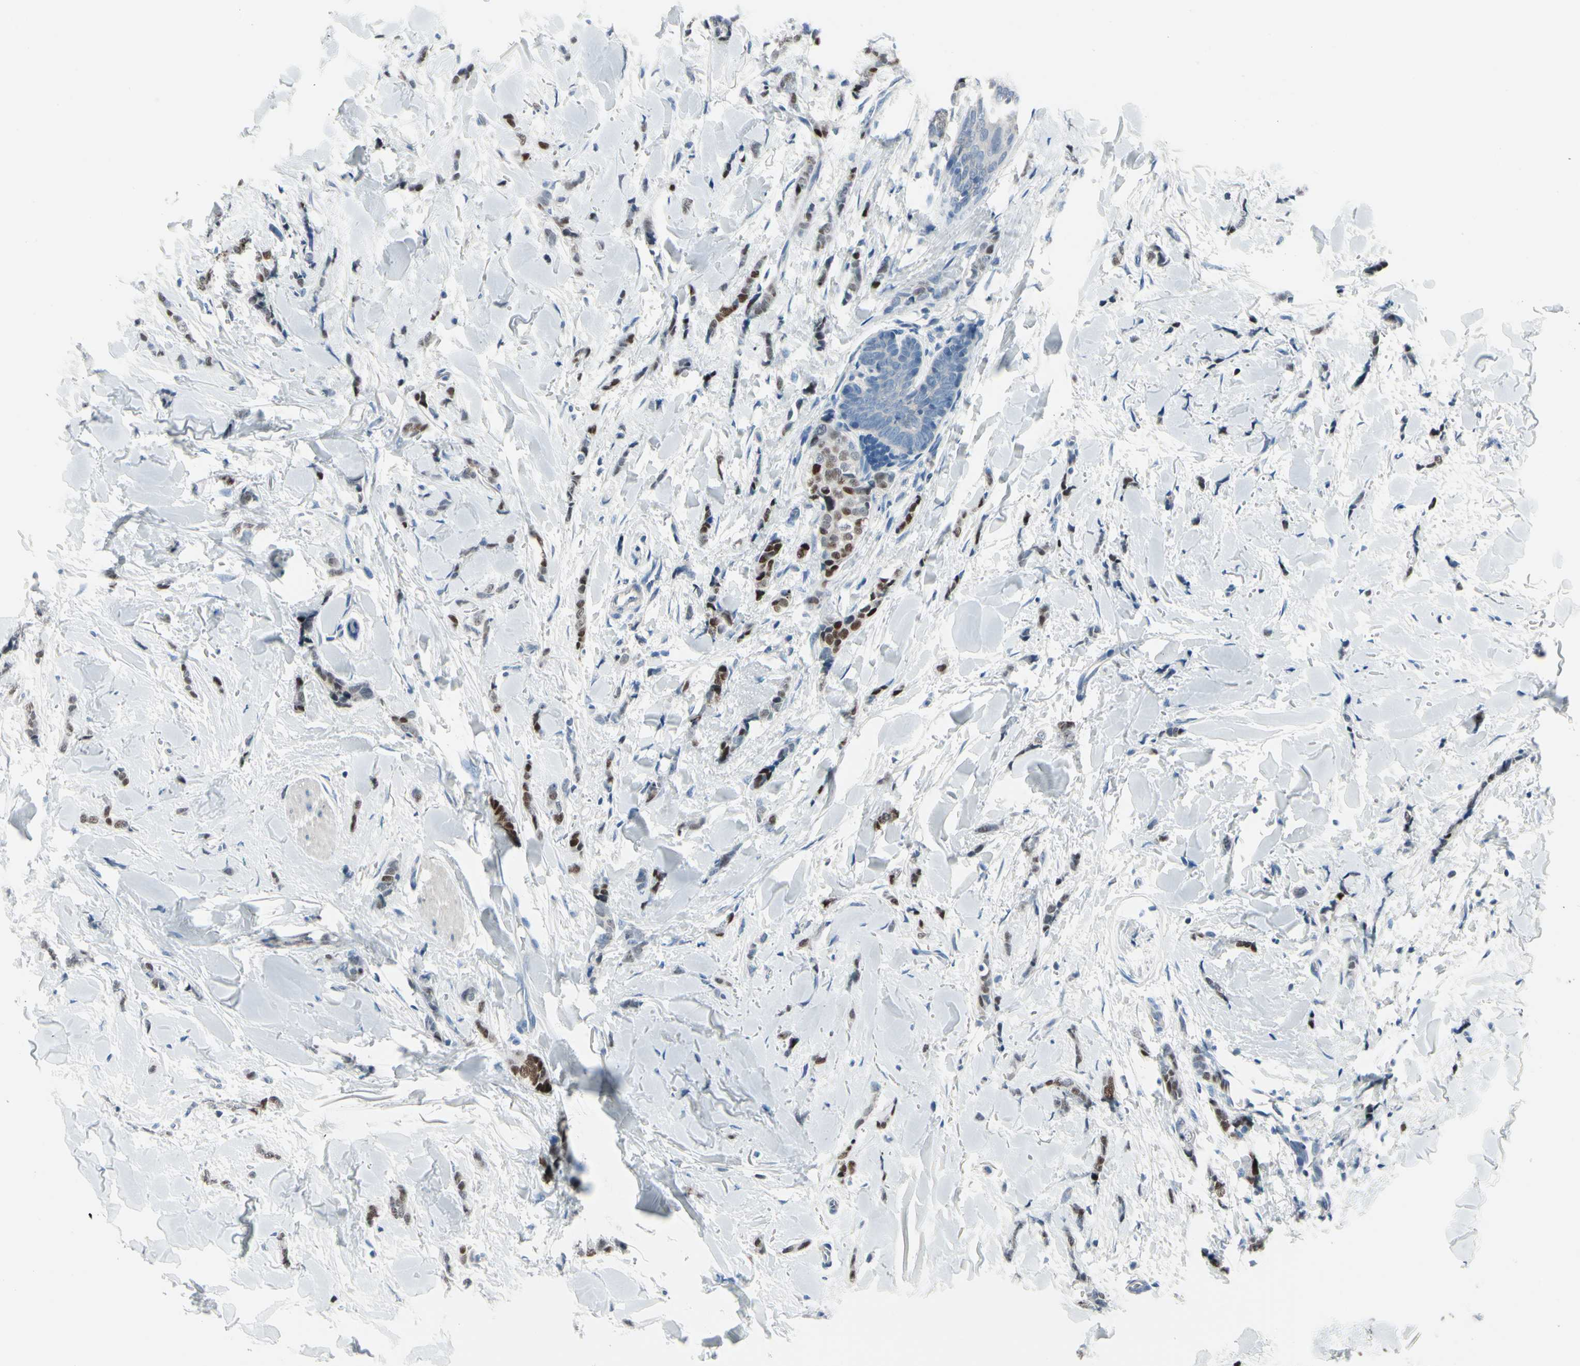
{"staining": {"intensity": "strong", "quantity": "25%-75%", "location": "nuclear"}, "tissue": "breast cancer", "cell_type": "Tumor cells", "image_type": "cancer", "snomed": [{"axis": "morphology", "description": "Lobular carcinoma"}, {"axis": "topography", "description": "Skin"}, {"axis": "topography", "description": "Breast"}], "caption": "About 25%-75% of tumor cells in breast lobular carcinoma exhibit strong nuclear protein expression as visualized by brown immunohistochemical staining.", "gene": "PGR", "patient": {"sex": "female", "age": 46}}